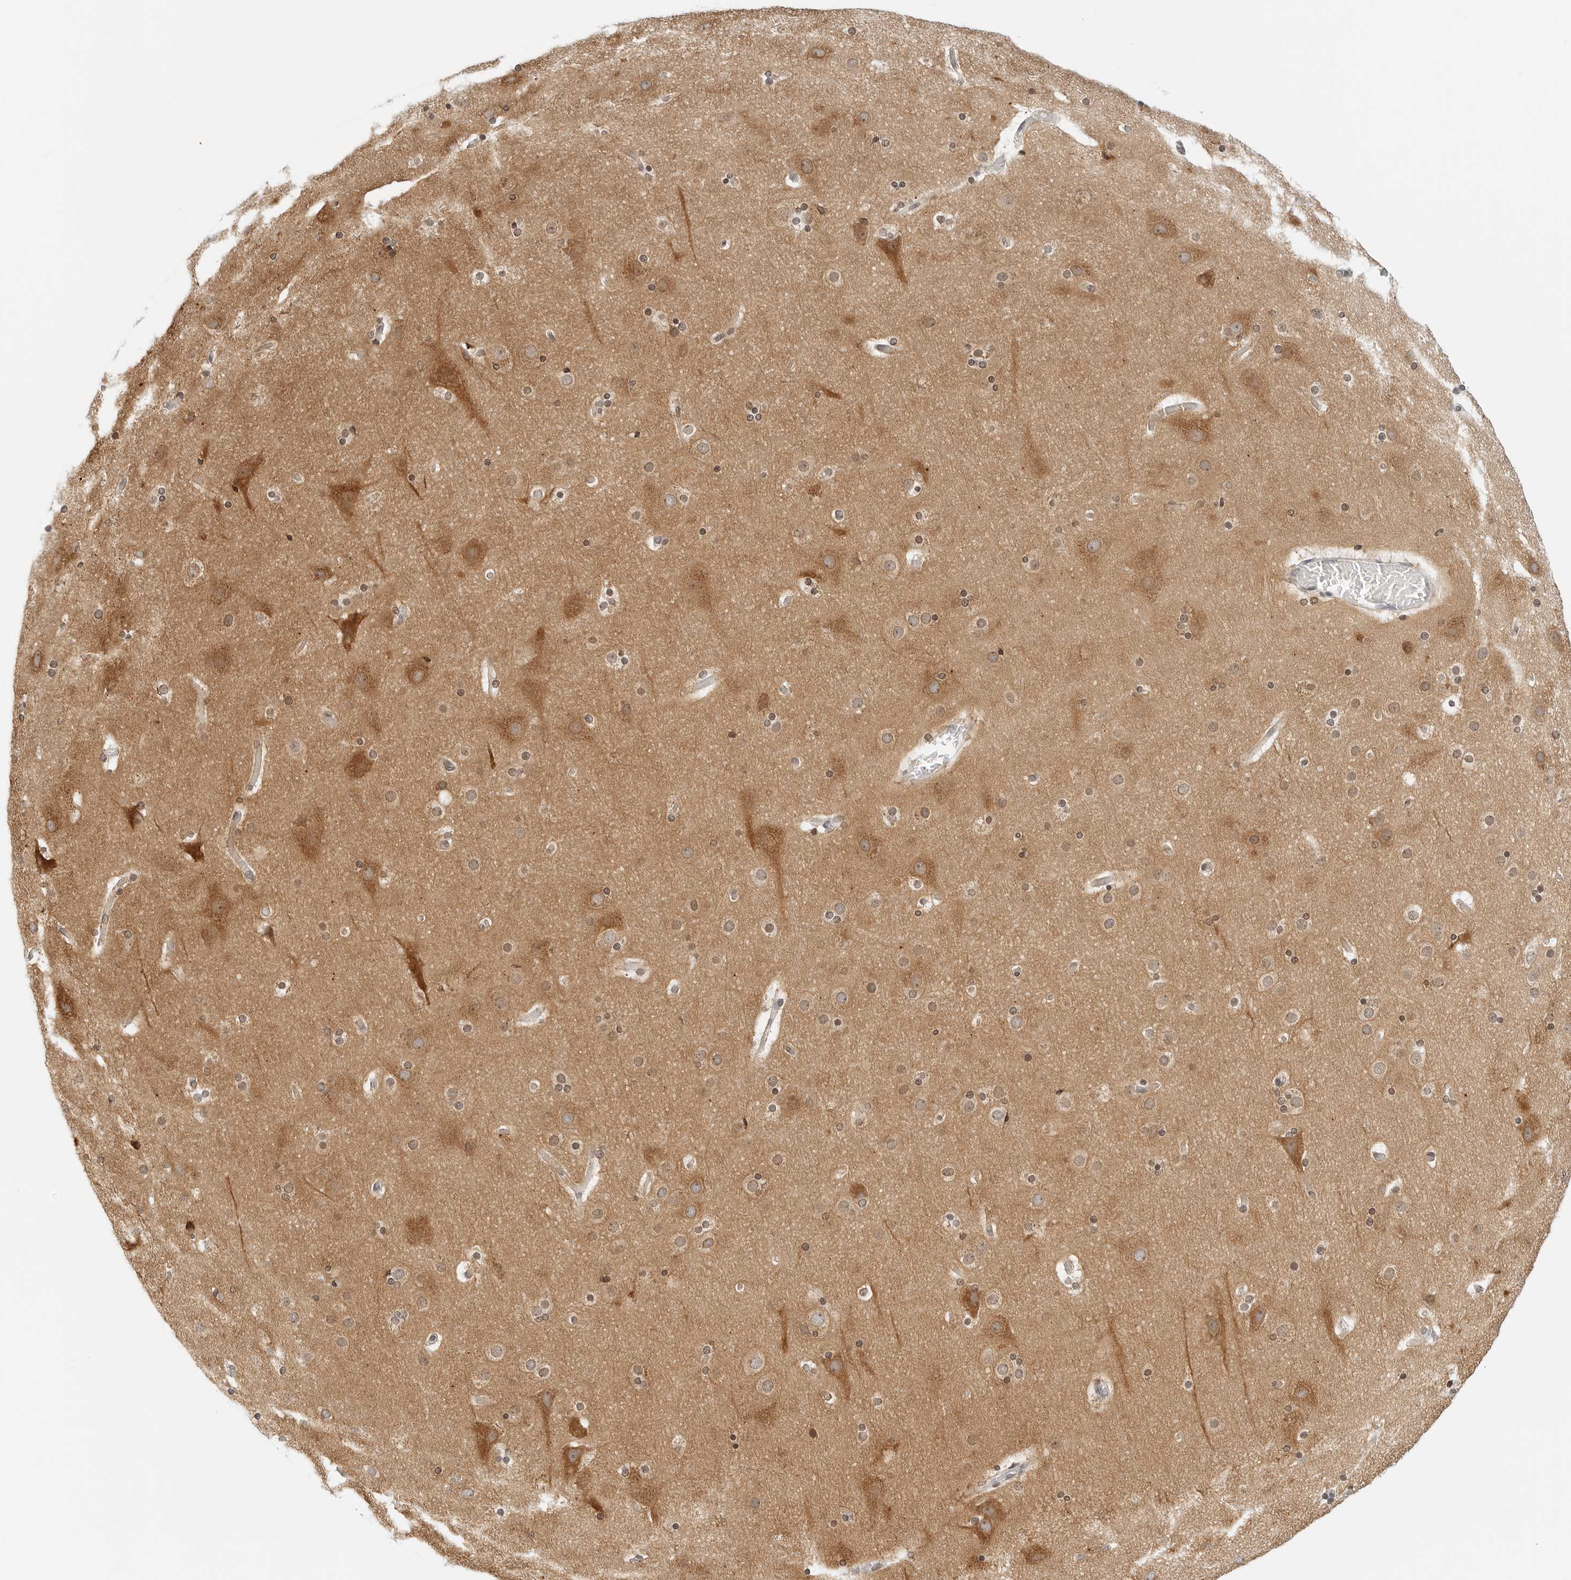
{"staining": {"intensity": "negative", "quantity": "none", "location": "none"}, "tissue": "cerebral cortex", "cell_type": "Endothelial cells", "image_type": "normal", "snomed": [{"axis": "morphology", "description": "Normal tissue, NOS"}, {"axis": "topography", "description": "Cerebral cortex"}], "caption": "A high-resolution micrograph shows immunohistochemistry (IHC) staining of normal cerebral cortex, which reveals no significant expression in endothelial cells. (IHC, brightfield microscopy, high magnification).", "gene": "ATL1", "patient": {"sex": "male", "age": 57}}